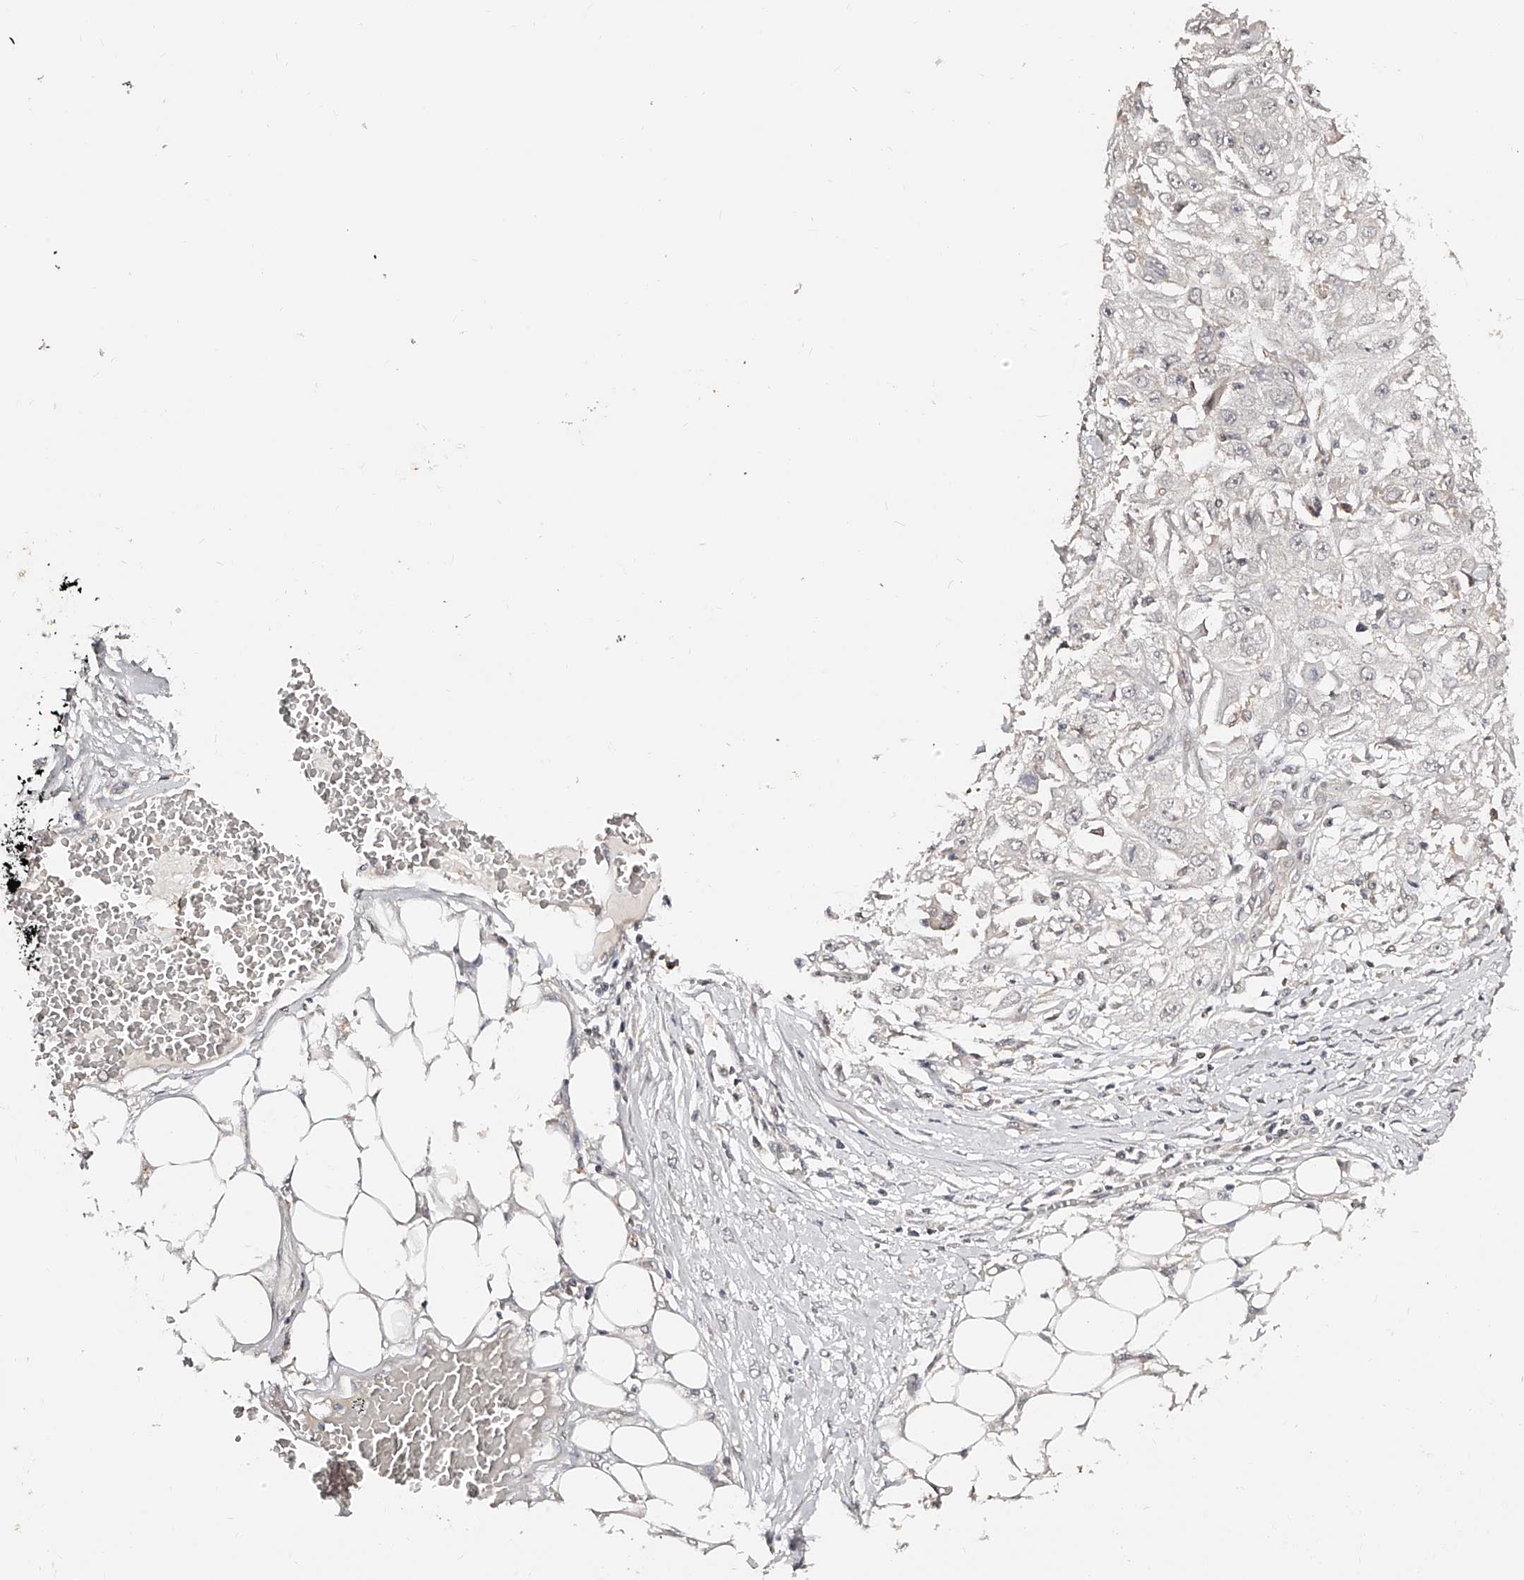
{"staining": {"intensity": "negative", "quantity": "none", "location": "none"}, "tissue": "skin cancer", "cell_type": "Tumor cells", "image_type": "cancer", "snomed": [{"axis": "morphology", "description": "Squamous cell carcinoma, NOS"}, {"axis": "morphology", "description": "Squamous cell carcinoma, metastatic, NOS"}, {"axis": "topography", "description": "Skin"}, {"axis": "topography", "description": "Lymph node"}], "caption": "This is a image of IHC staining of skin cancer (metastatic squamous cell carcinoma), which shows no staining in tumor cells.", "gene": "ZNF789", "patient": {"sex": "male", "age": 75}}